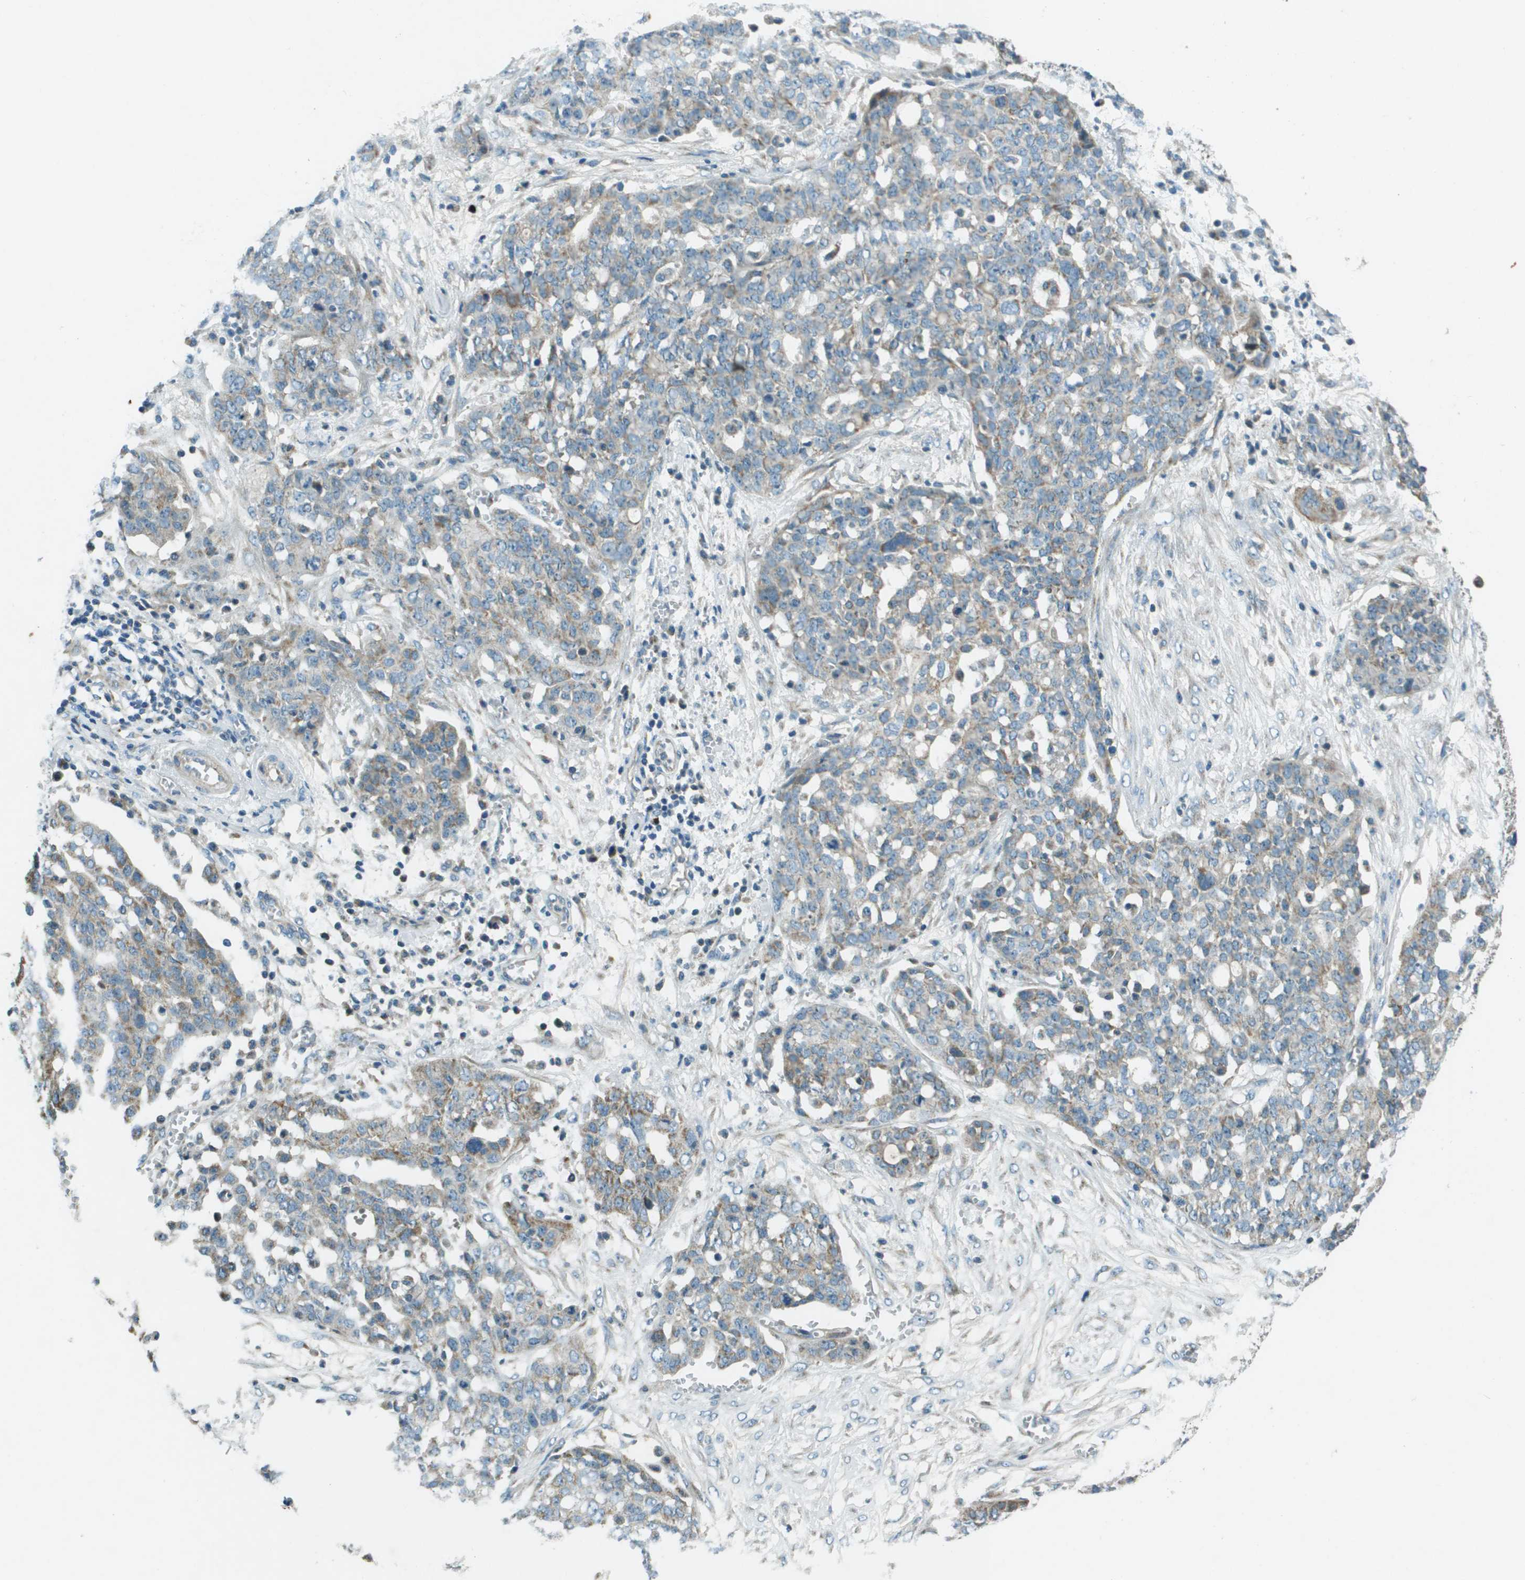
{"staining": {"intensity": "weak", "quantity": "25%-75%", "location": "cytoplasmic/membranous"}, "tissue": "ovarian cancer", "cell_type": "Tumor cells", "image_type": "cancer", "snomed": [{"axis": "morphology", "description": "Cystadenocarcinoma, serous, NOS"}, {"axis": "topography", "description": "Soft tissue"}, {"axis": "topography", "description": "Ovary"}], "caption": "This histopathology image shows ovarian serous cystadenocarcinoma stained with immunohistochemistry (IHC) to label a protein in brown. The cytoplasmic/membranous of tumor cells show weak positivity for the protein. Nuclei are counter-stained blue.", "gene": "MIGA1", "patient": {"sex": "female", "age": 57}}